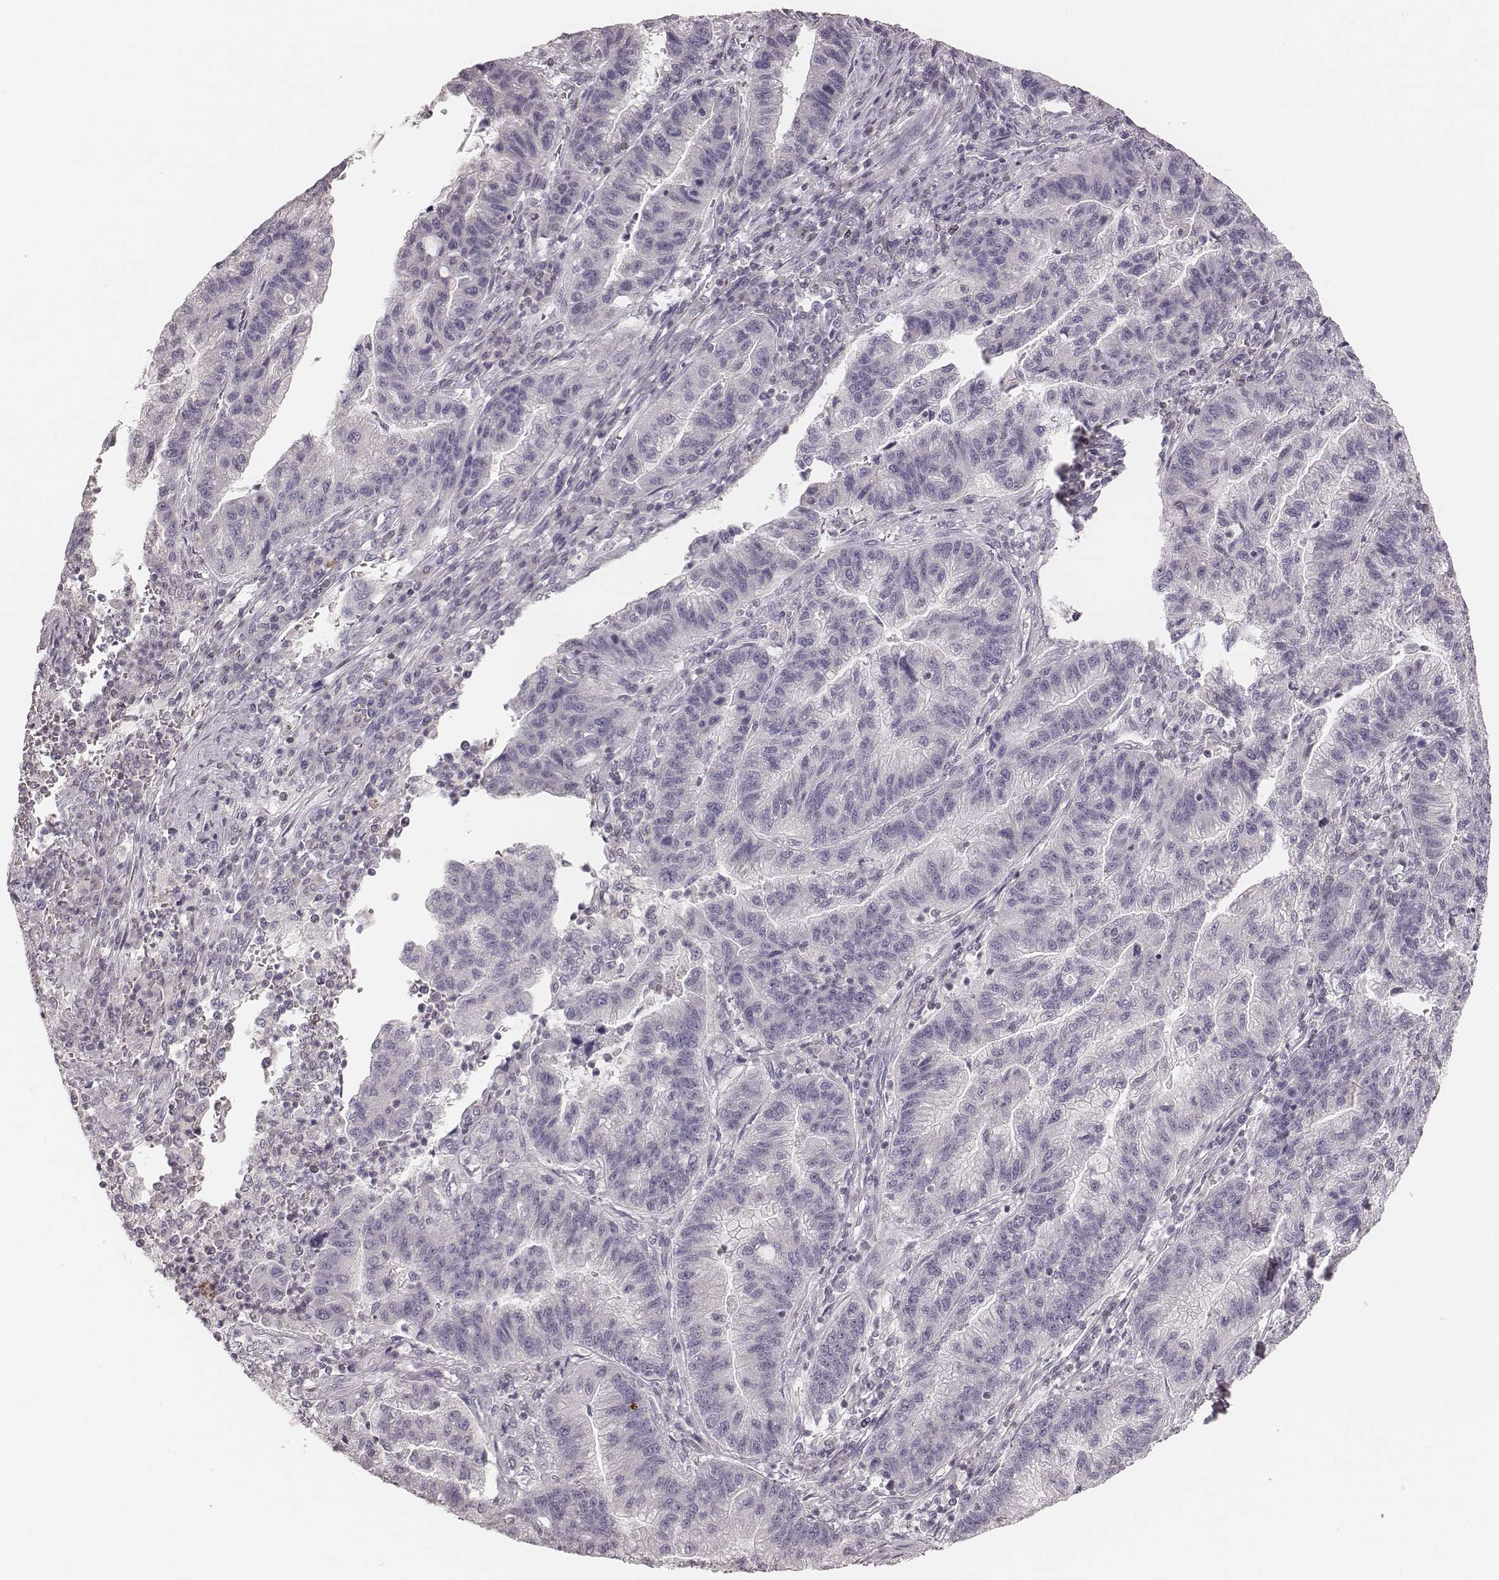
{"staining": {"intensity": "negative", "quantity": "none", "location": "none"}, "tissue": "stomach cancer", "cell_type": "Tumor cells", "image_type": "cancer", "snomed": [{"axis": "morphology", "description": "Adenocarcinoma, NOS"}, {"axis": "topography", "description": "Stomach"}], "caption": "High power microscopy photomicrograph of an immunohistochemistry (IHC) micrograph of stomach adenocarcinoma, revealing no significant staining in tumor cells.", "gene": "MSX1", "patient": {"sex": "male", "age": 83}}